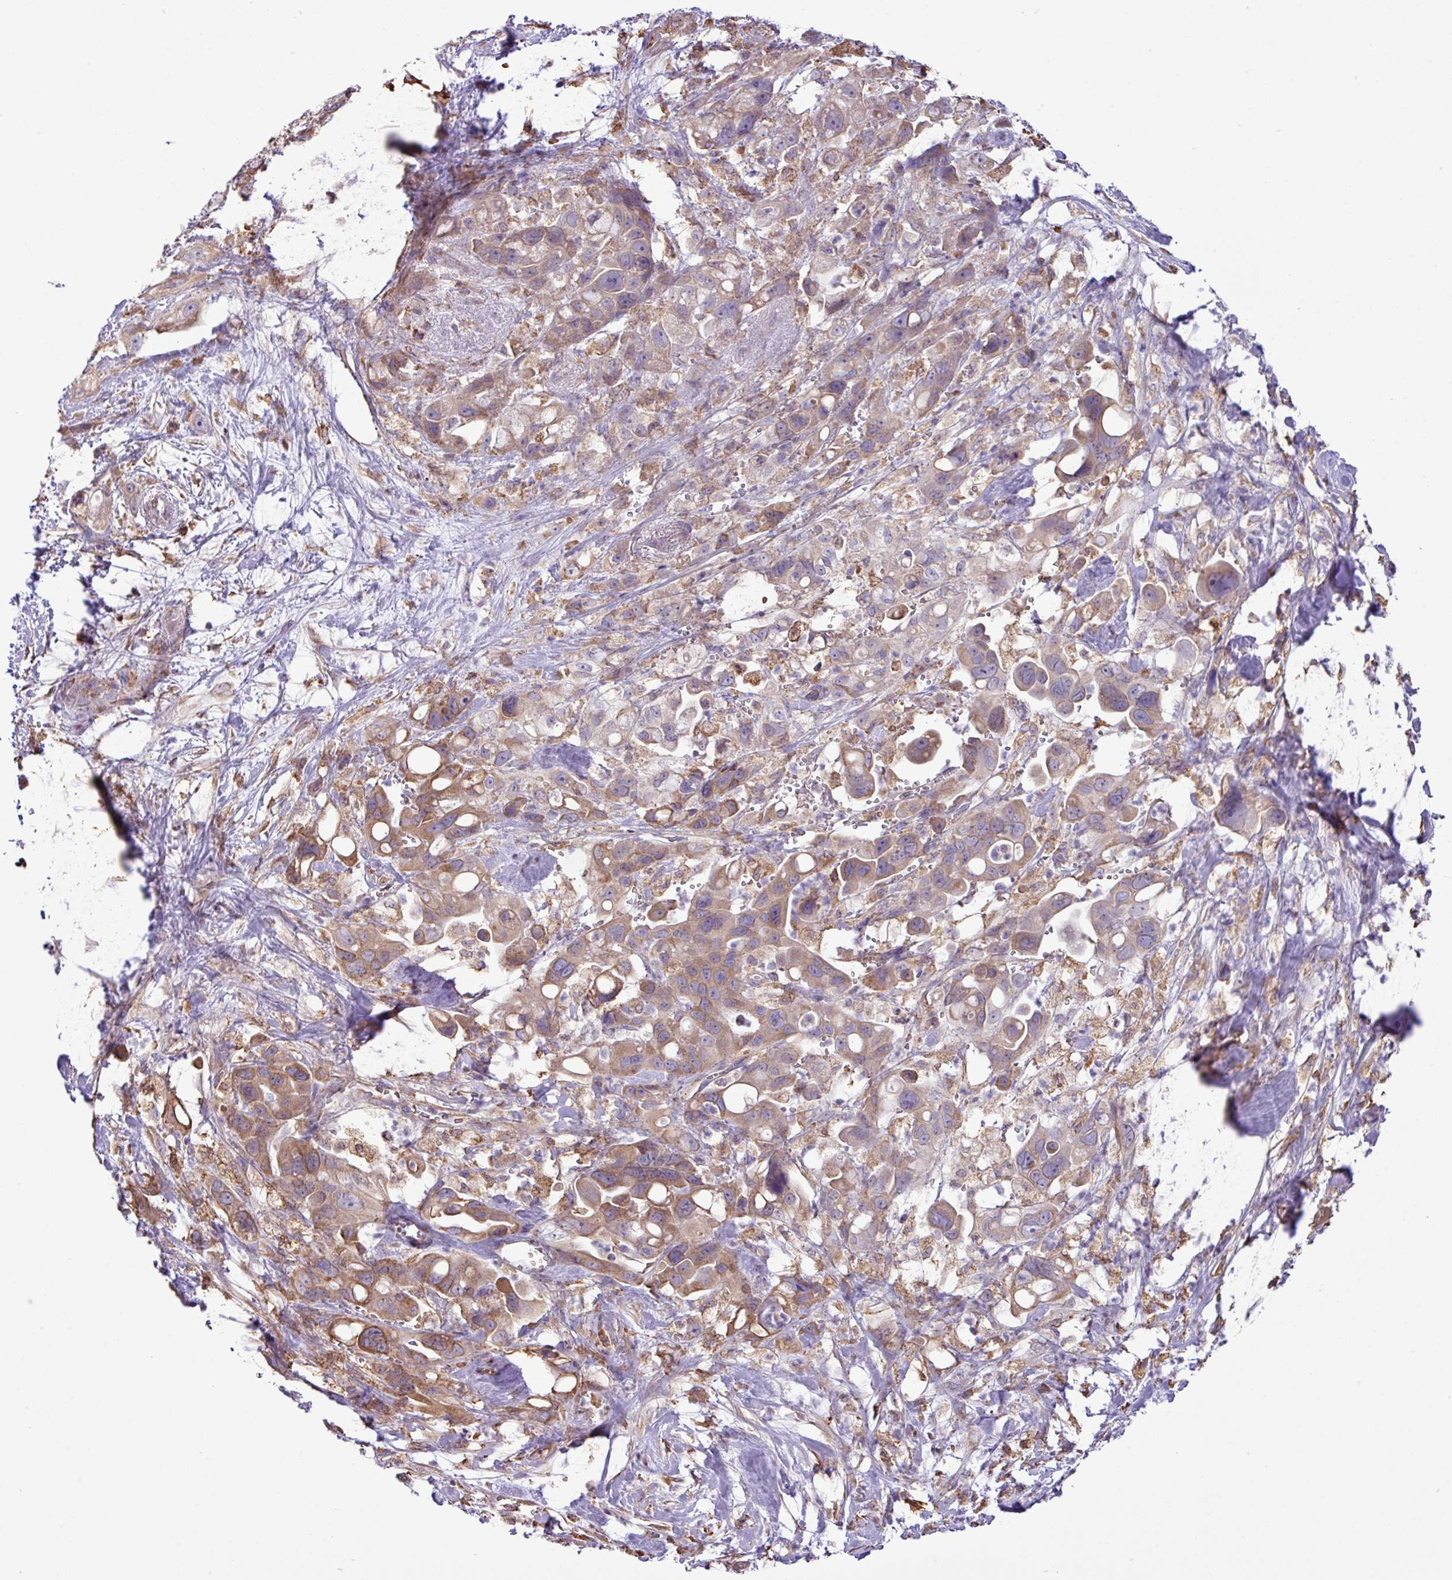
{"staining": {"intensity": "moderate", "quantity": "25%-75%", "location": "cytoplasmic/membranous"}, "tissue": "pancreatic cancer", "cell_type": "Tumor cells", "image_type": "cancer", "snomed": [{"axis": "morphology", "description": "Adenocarcinoma, NOS"}, {"axis": "topography", "description": "Pancreas"}], "caption": "IHC of adenocarcinoma (pancreatic) shows medium levels of moderate cytoplasmic/membranous positivity in approximately 25%-75% of tumor cells.", "gene": "ZSCAN5A", "patient": {"sex": "male", "age": 68}}